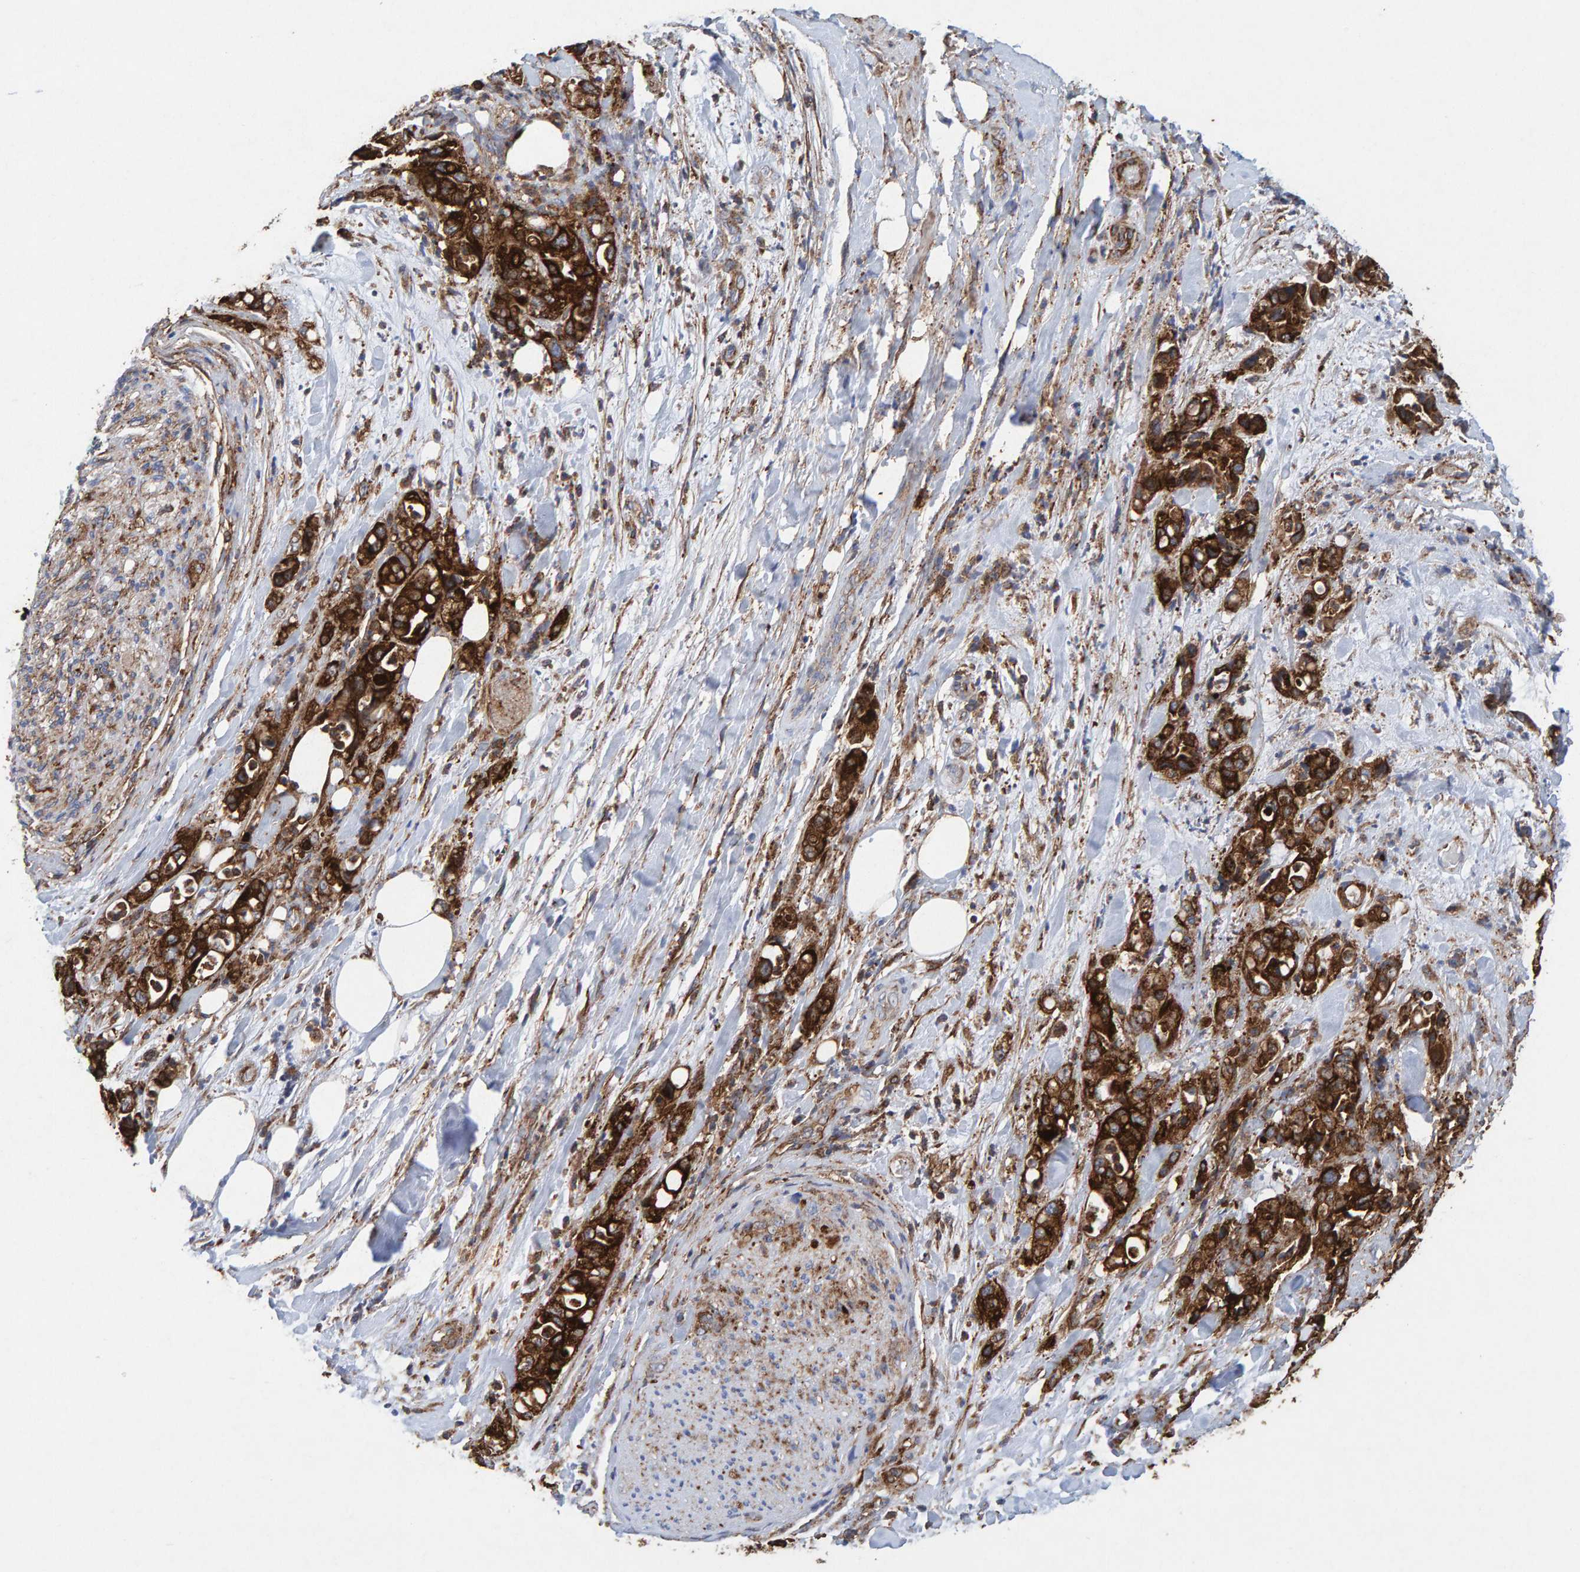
{"staining": {"intensity": "strong", "quantity": ">75%", "location": "cytoplasmic/membranous"}, "tissue": "pancreatic cancer", "cell_type": "Tumor cells", "image_type": "cancer", "snomed": [{"axis": "morphology", "description": "Adenocarcinoma, NOS"}, {"axis": "topography", "description": "Pancreas"}], "caption": "Immunohistochemical staining of human pancreatic adenocarcinoma demonstrates high levels of strong cytoplasmic/membranous positivity in about >75% of tumor cells. Nuclei are stained in blue.", "gene": "MVP", "patient": {"sex": "male", "age": 70}}